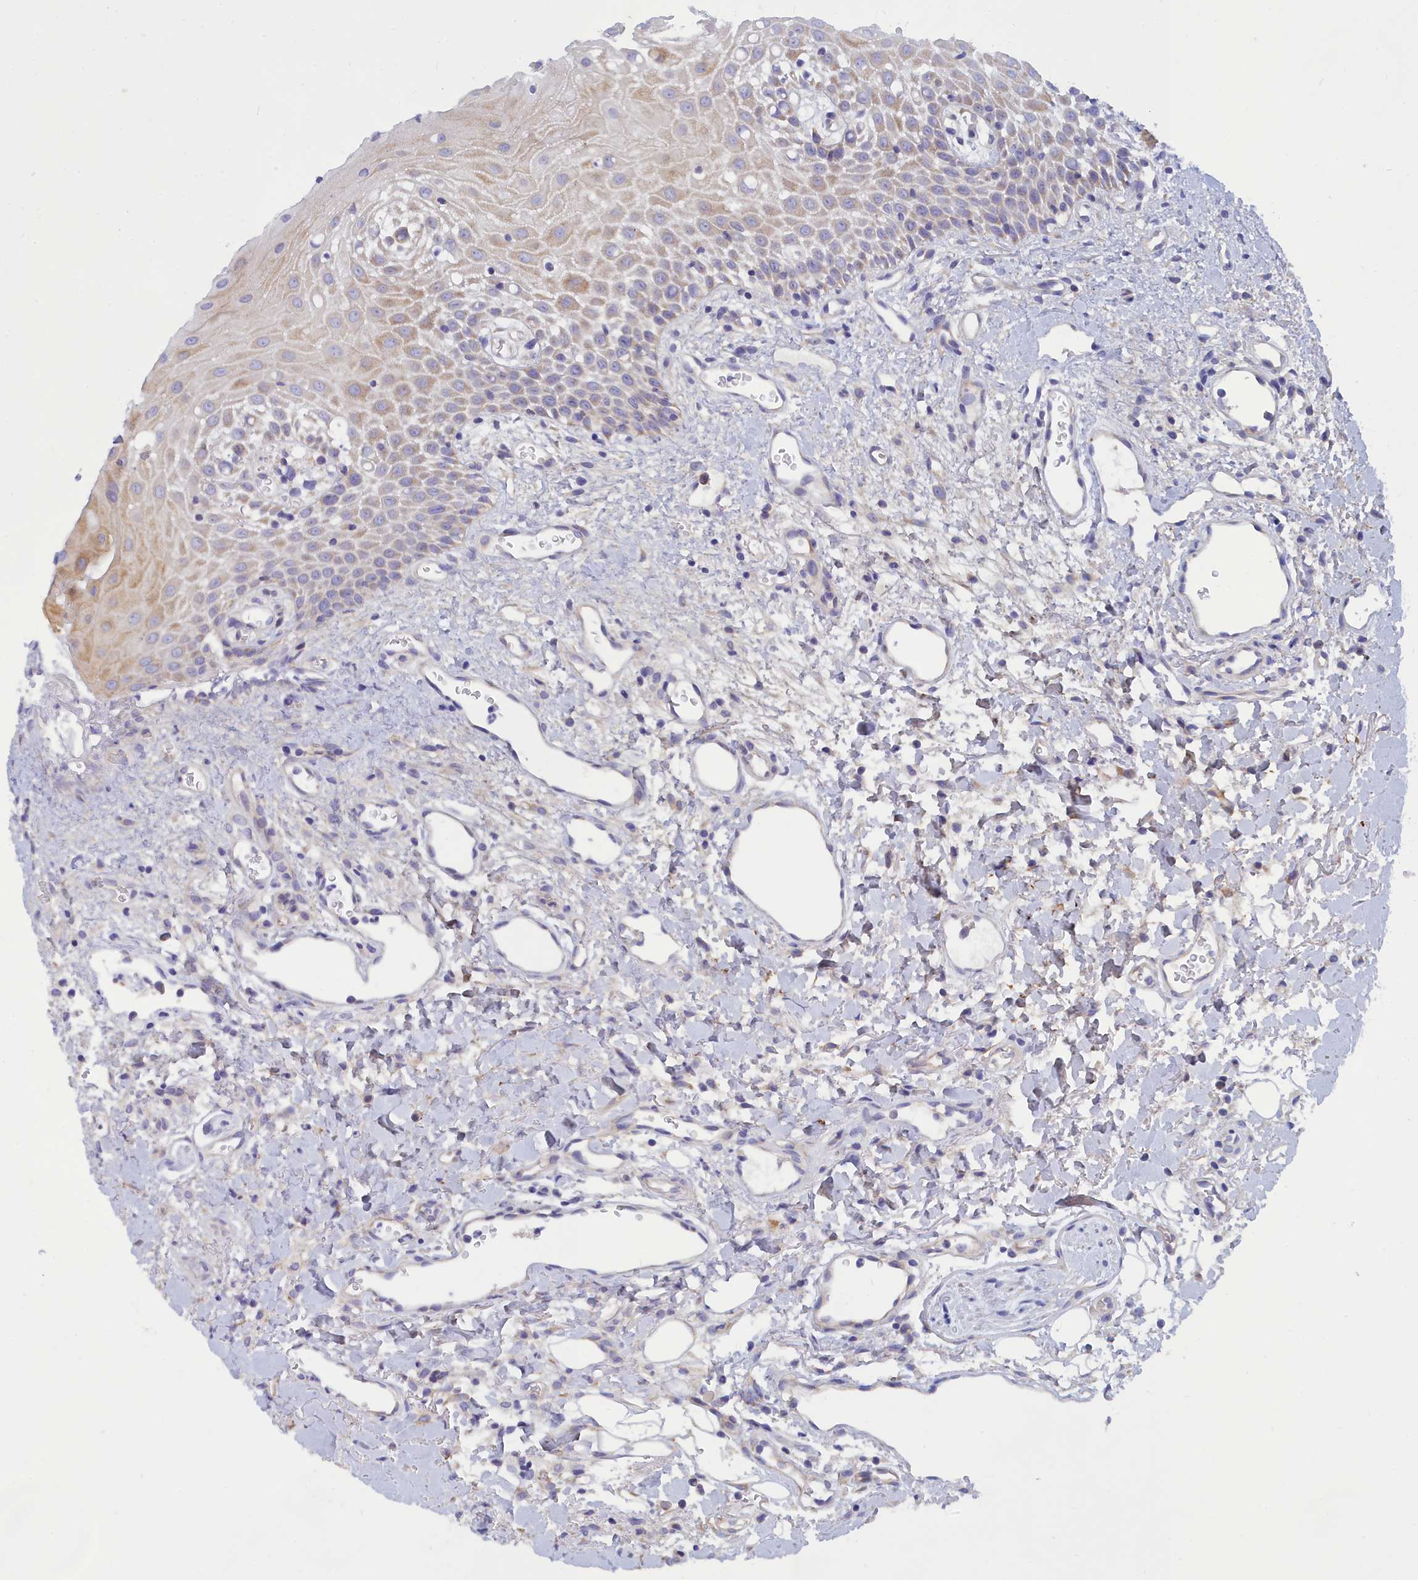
{"staining": {"intensity": "moderate", "quantity": "25%-75%", "location": "cytoplasmic/membranous"}, "tissue": "oral mucosa", "cell_type": "Squamous epithelial cells", "image_type": "normal", "snomed": [{"axis": "morphology", "description": "Normal tissue, NOS"}, {"axis": "topography", "description": "Oral tissue"}], "caption": "Immunohistochemical staining of normal human oral mucosa demonstrates 25%-75% levels of moderate cytoplasmic/membranous protein staining in approximately 25%-75% of squamous epithelial cells. The protein of interest is shown in brown color, while the nuclei are stained blue.", "gene": "TMEM30B", "patient": {"sex": "female", "age": 70}}